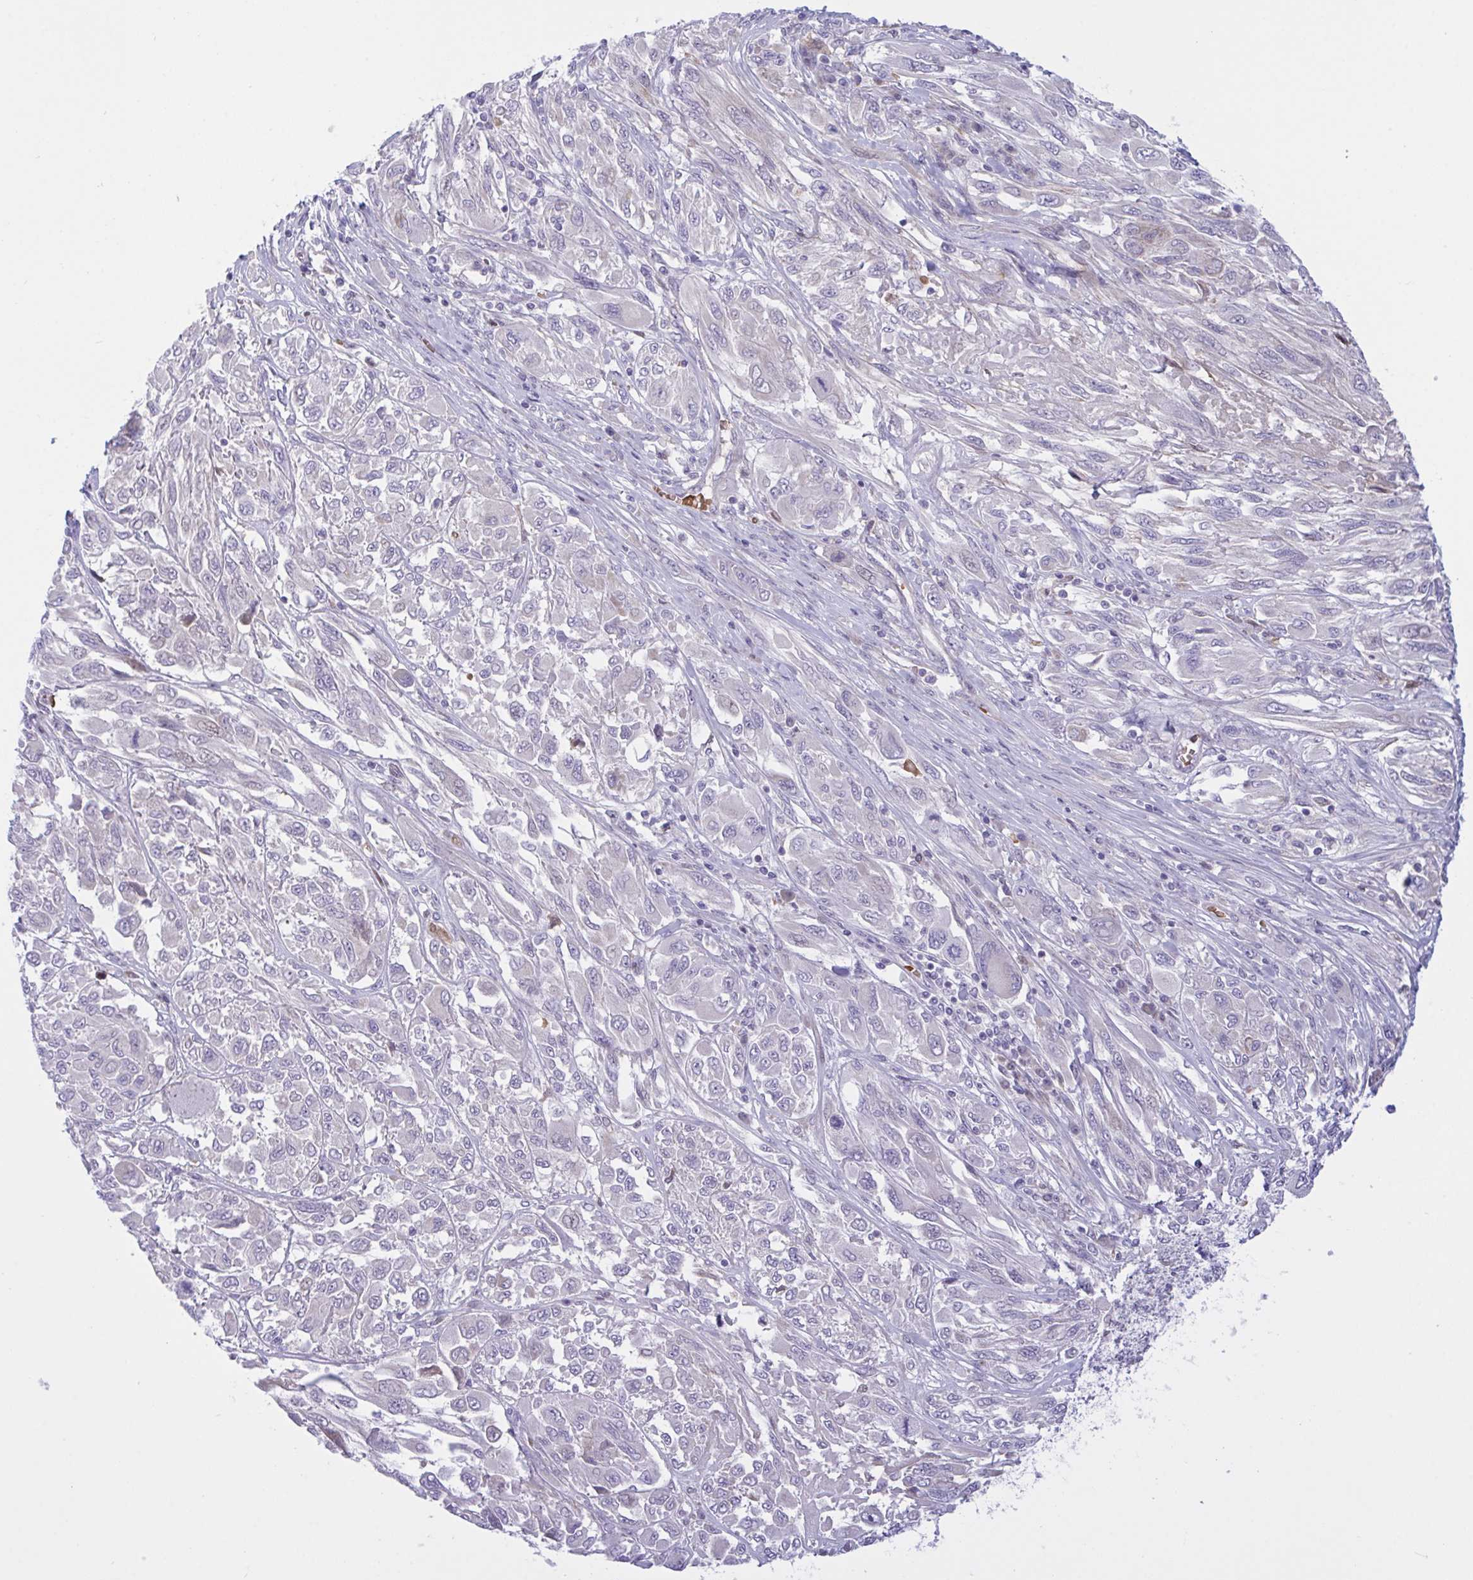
{"staining": {"intensity": "negative", "quantity": "none", "location": "none"}, "tissue": "melanoma", "cell_type": "Tumor cells", "image_type": "cancer", "snomed": [{"axis": "morphology", "description": "Malignant melanoma, NOS"}, {"axis": "topography", "description": "Skin"}], "caption": "The immunohistochemistry (IHC) photomicrograph has no significant positivity in tumor cells of melanoma tissue.", "gene": "VWC2", "patient": {"sex": "female", "age": 91}}